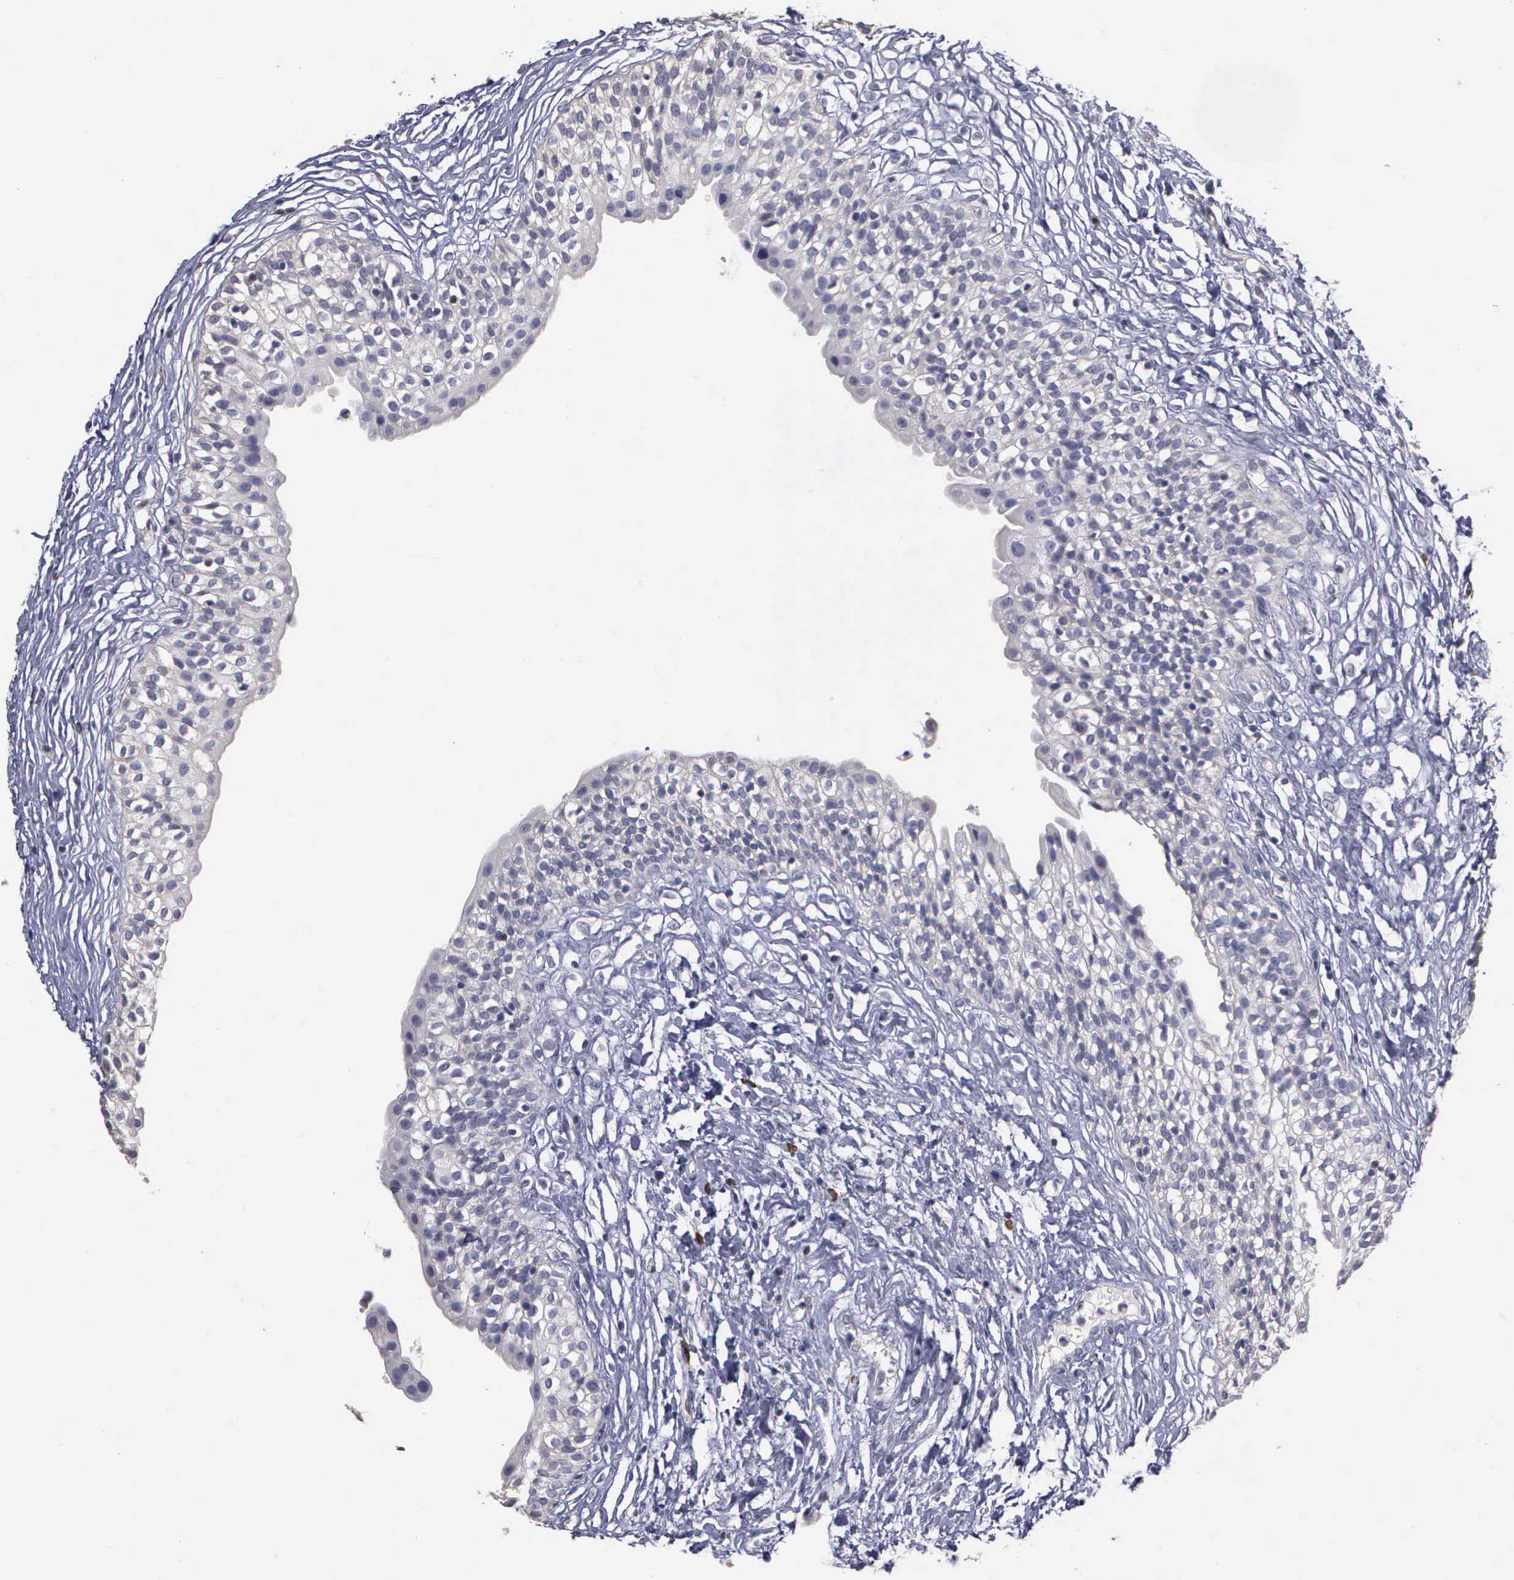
{"staining": {"intensity": "weak", "quantity": ">75%", "location": "cytoplasmic/membranous"}, "tissue": "urinary bladder", "cell_type": "Urothelial cells", "image_type": "normal", "snomed": [{"axis": "morphology", "description": "Adenocarcinoma, NOS"}, {"axis": "topography", "description": "Urinary bladder"}], "caption": "A histopathology image of urinary bladder stained for a protein demonstrates weak cytoplasmic/membranous brown staining in urothelial cells.", "gene": "ENO3", "patient": {"sex": "male", "age": 61}}